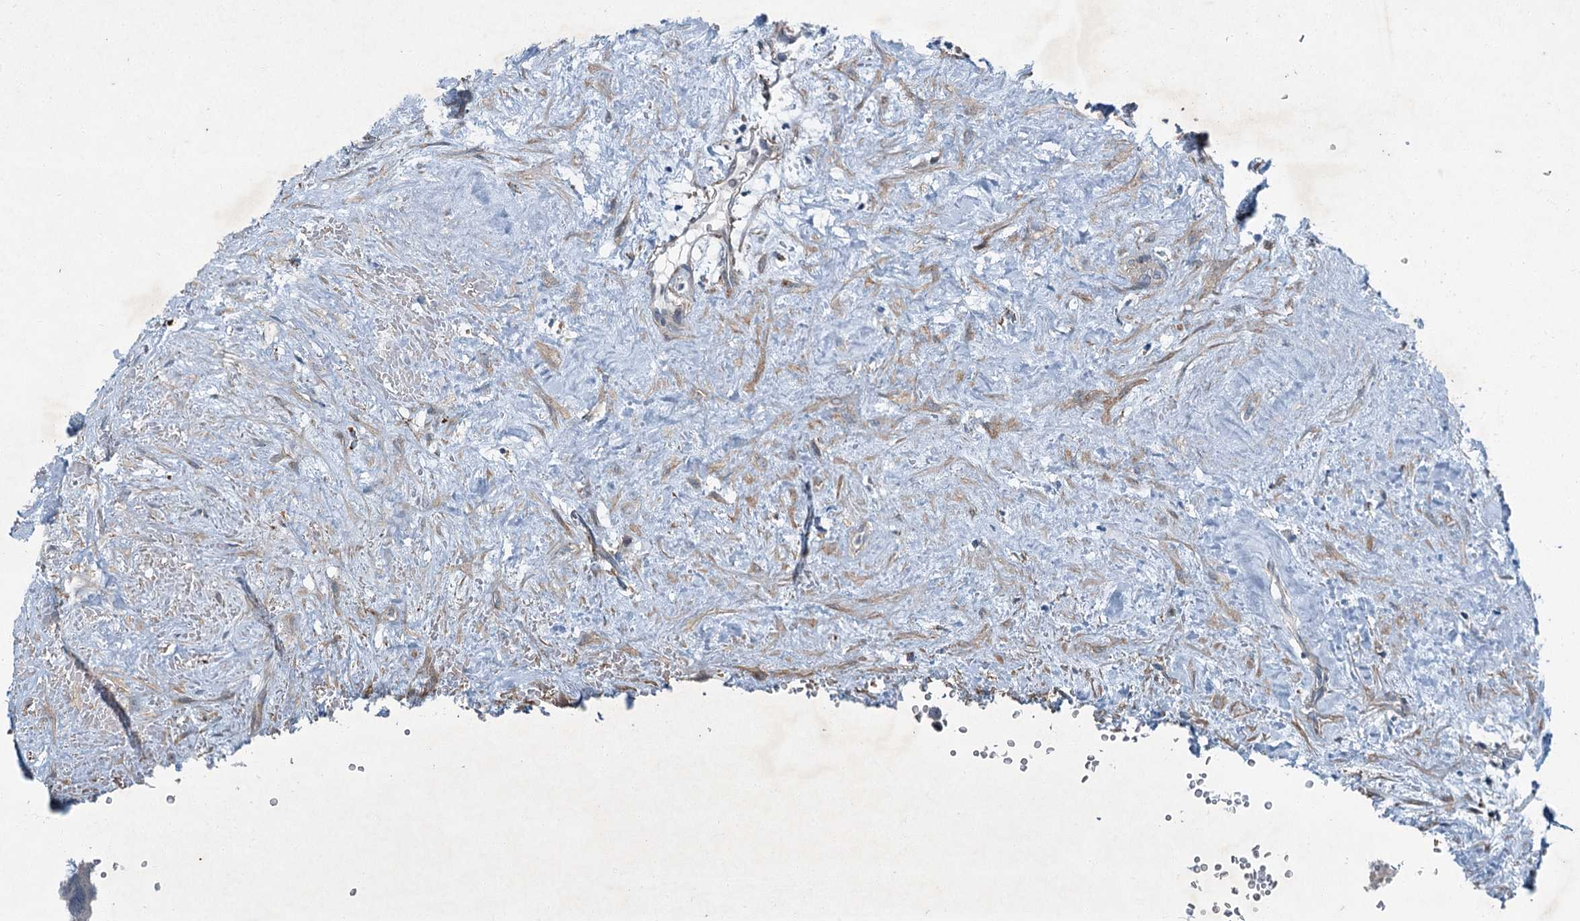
{"staining": {"intensity": "negative", "quantity": "none", "location": "none"}, "tissue": "testis cancer", "cell_type": "Tumor cells", "image_type": "cancer", "snomed": [{"axis": "morphology", "description": "Seminoma, NOS"}, {"axis": "topography", "description": "Testis"}], "caption": "An image of human seminoma (testis) is negative for staining in tumor cells.", "gene": "AXL", "patient": {"sex": "male", "age": 71}}